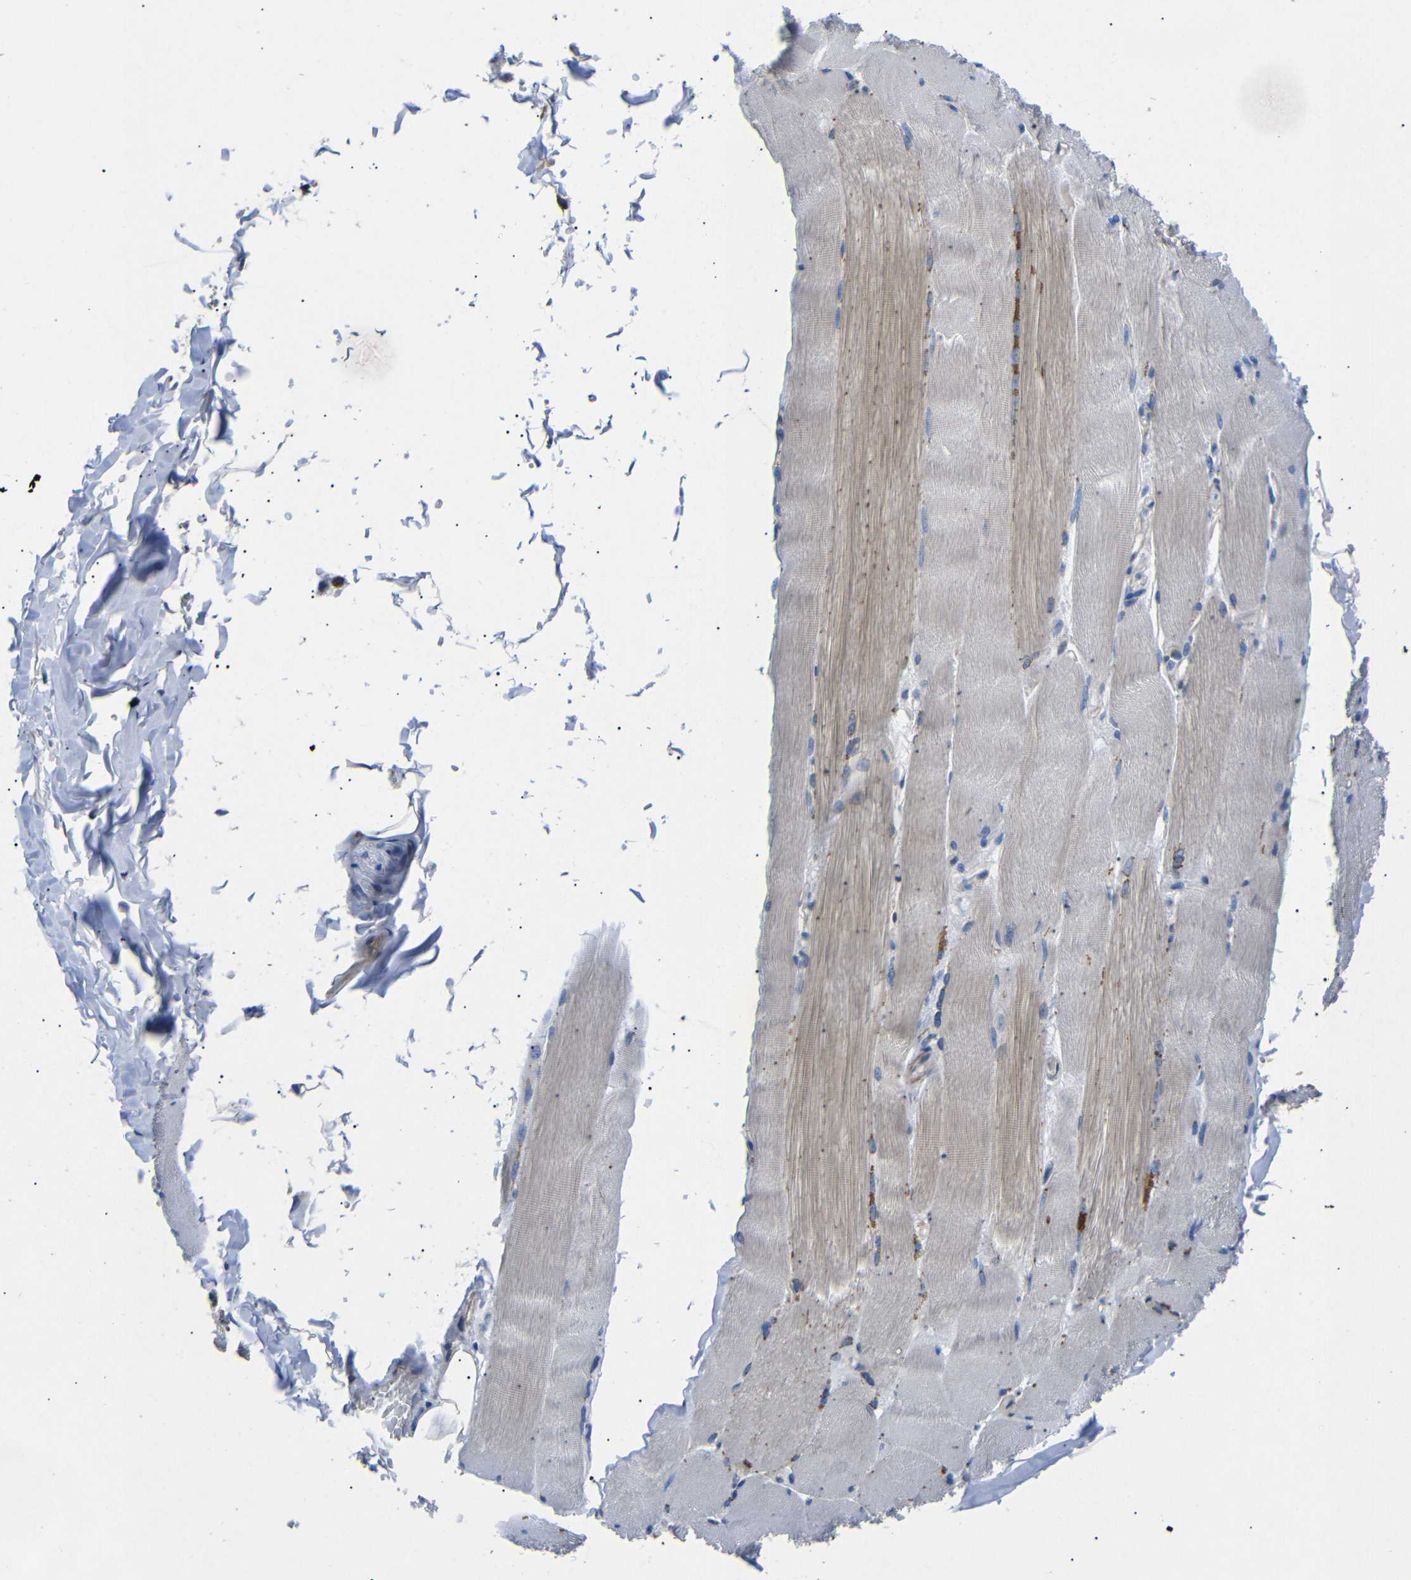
{"staining": {"intensity": "weak", "quantity": "<25%", "location": "cytoplasmic/membranous"}, "tissue": "skeletal muscle", "cell_type": "Myocytes", "image_type": "normal", "snomed": [{"axis": "morphology", "description": "Normal tissue, NOS"}, {"axis": "topography", "description": "Skin"}, {"axis": "topography", "description": "Skeletal muscle"}], "caption": "High power microscopy photomicrograph of an IHC image of benign skeletal muscle, revealing no significant positivity in myocytes.", "gene": "SDCBP", "patient": {"sex": "male", "age": 83}}